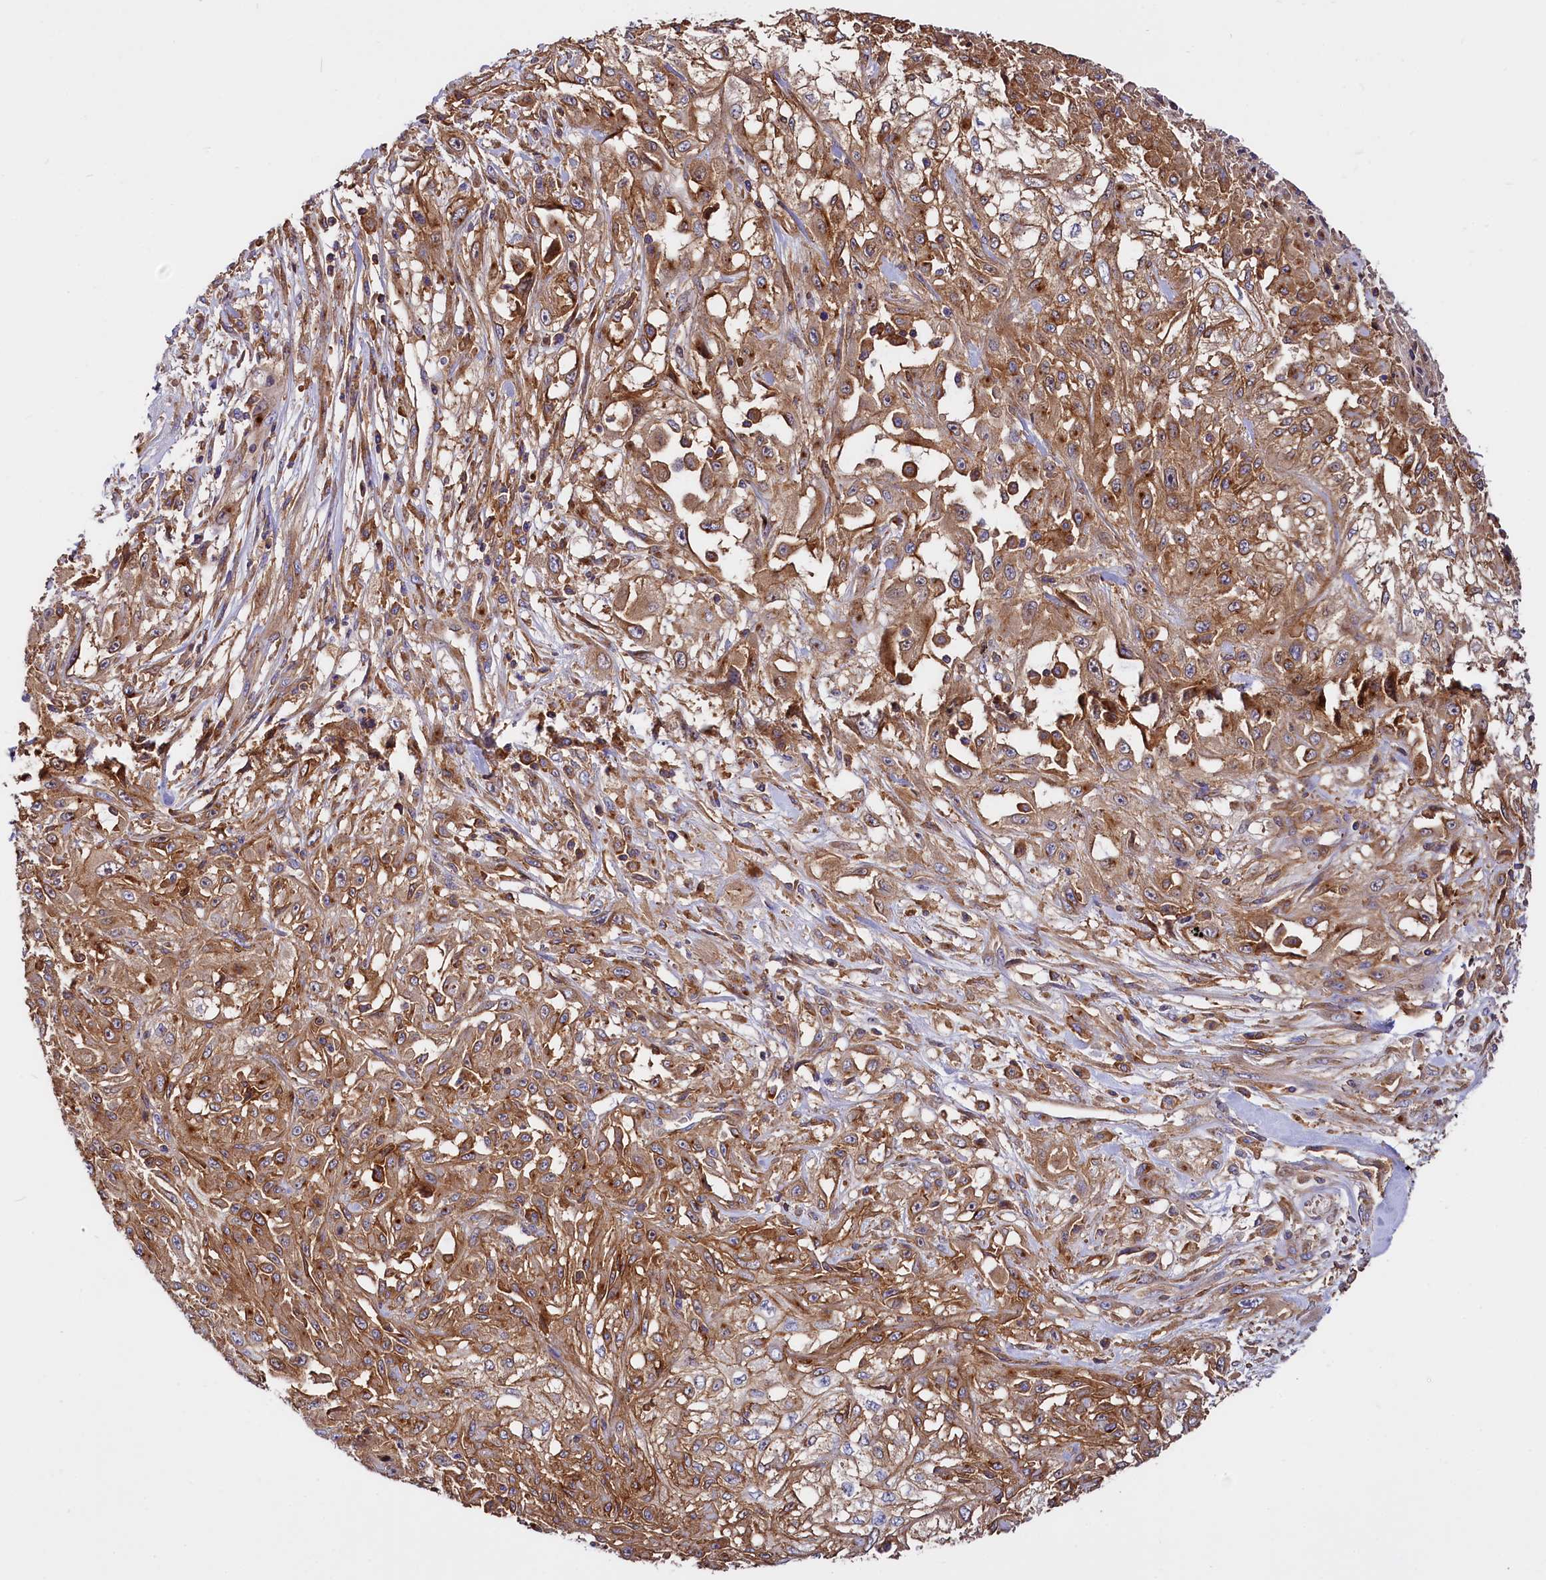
{"staining": {"intensity": "moderate", "quantity": ">75%", "location": "cytoplasmic/membranous"}, "tissue": "skin cancer", "cell_type": "Tumor cells", "image_type": "cancer", "snomed": [{"axis": "morphology", "description": "Squamous cell carcinoma, NOS"}, {"axis": "morphology", "description": "Squamous cell carcinoma, metastatic, NOS"}, {"axis": "topography", "description": "Skin"}, {"axis": "topography", "description": "Lymph node"}], "caption": "Human skin cancer (squamous cell carcinoma) stained for a protein (brown) reveals moderate cytoplasmic/membranous positive positivity in about >75% of tumor cells.", "gene": "ANO6", "patient": {"sex": "male", "age": 75}}